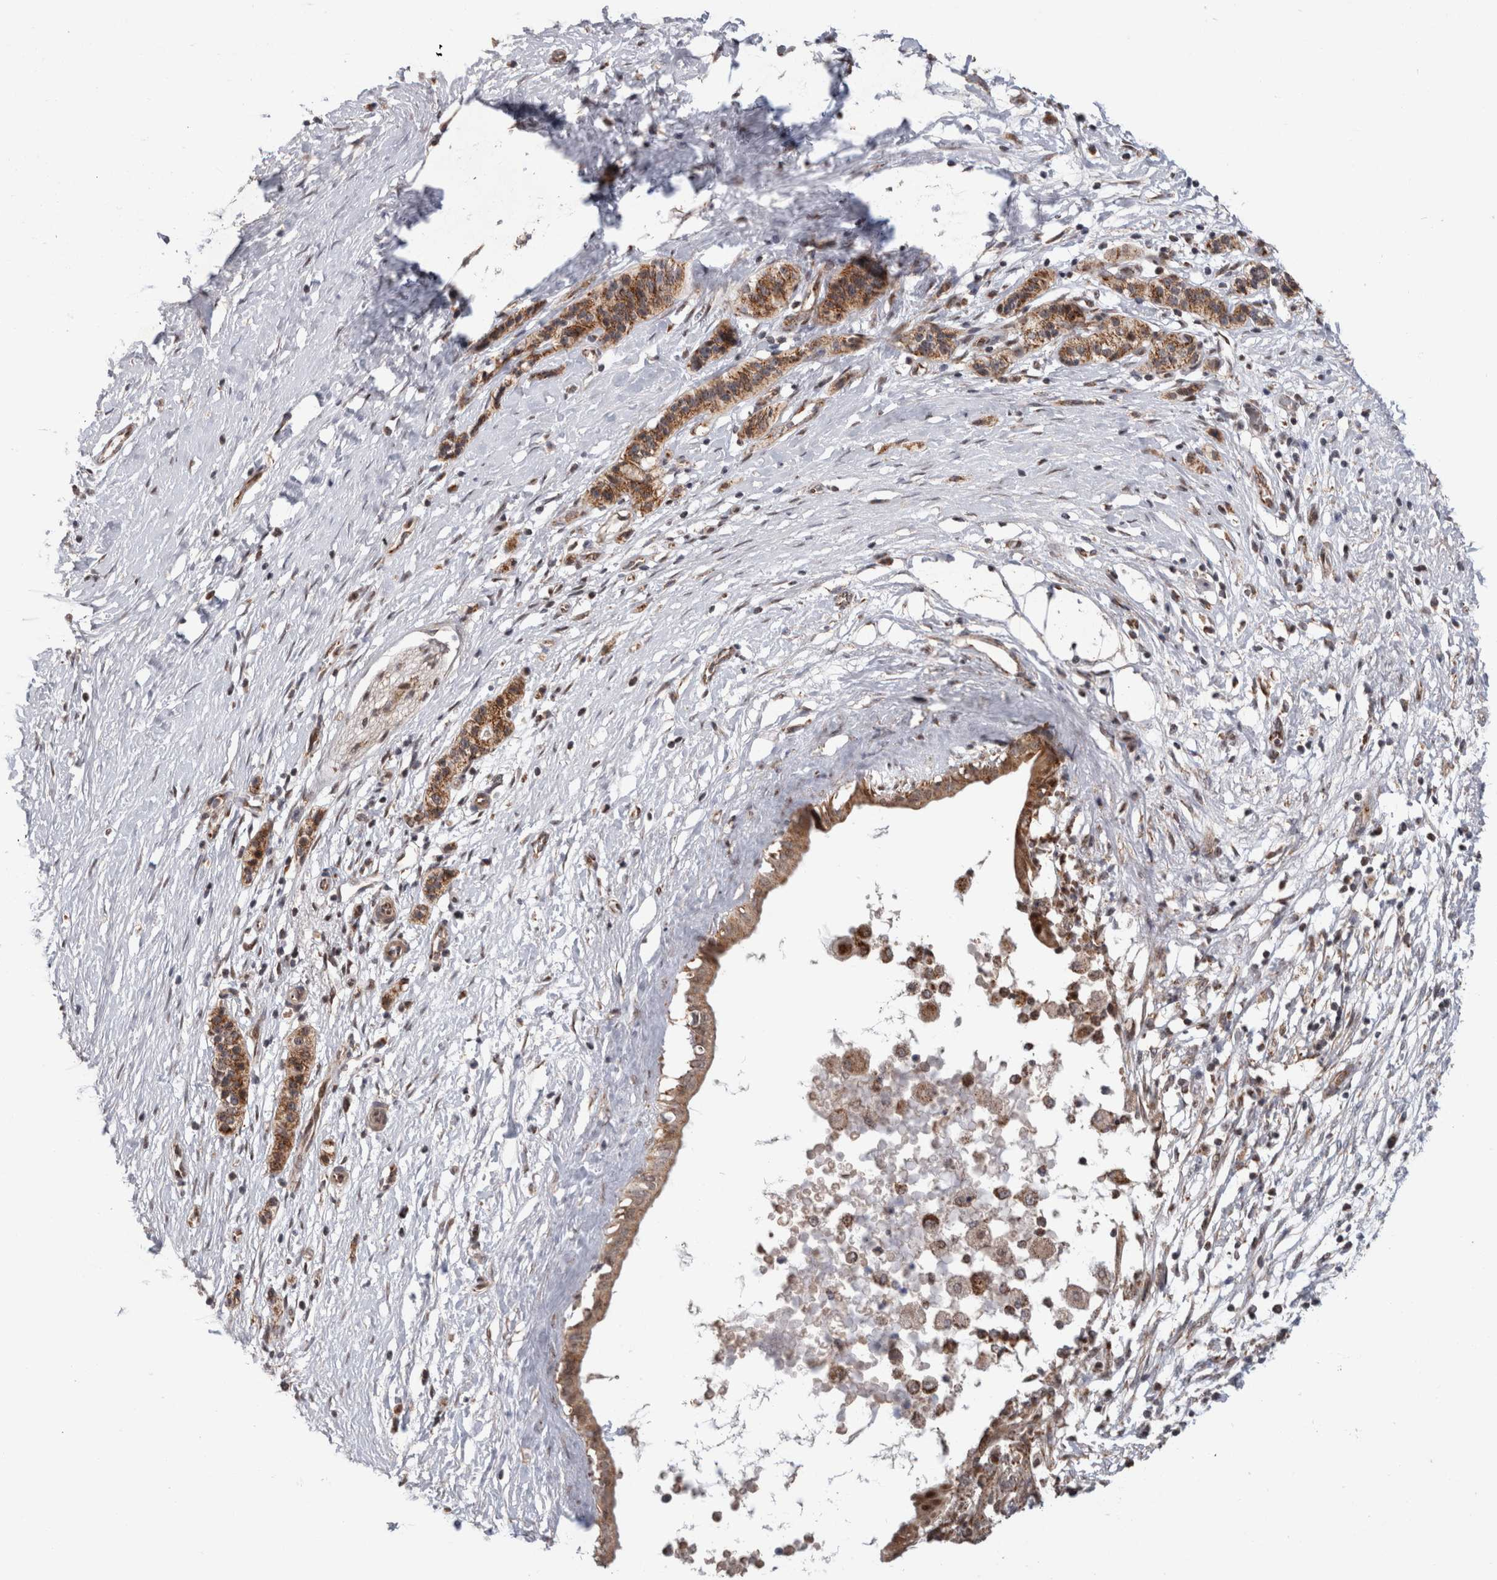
{"staining": {"intensity": "moderate", "quantity": ">75%", "location": "cytoplasmic/membranous"}, "tissue": "pancreatic cancer", "cell_type": "Tumor cells", "image_type": "cancer", "snomed": [{"axis": "morphology", "description": "Adenocarcinoma, NOS"}, {"axis": "topography", "description": "Pancreas"}], "caption": "Approximately >75% of tumor cells in pancreatic cancer (adenocarcinoma) reveal moderate cytoplasmic/membranous protein expression as visualized by brown immunohistochemical staining.", "gene": "MRPL37", "patient": {"sex": "male", "age": 50}}